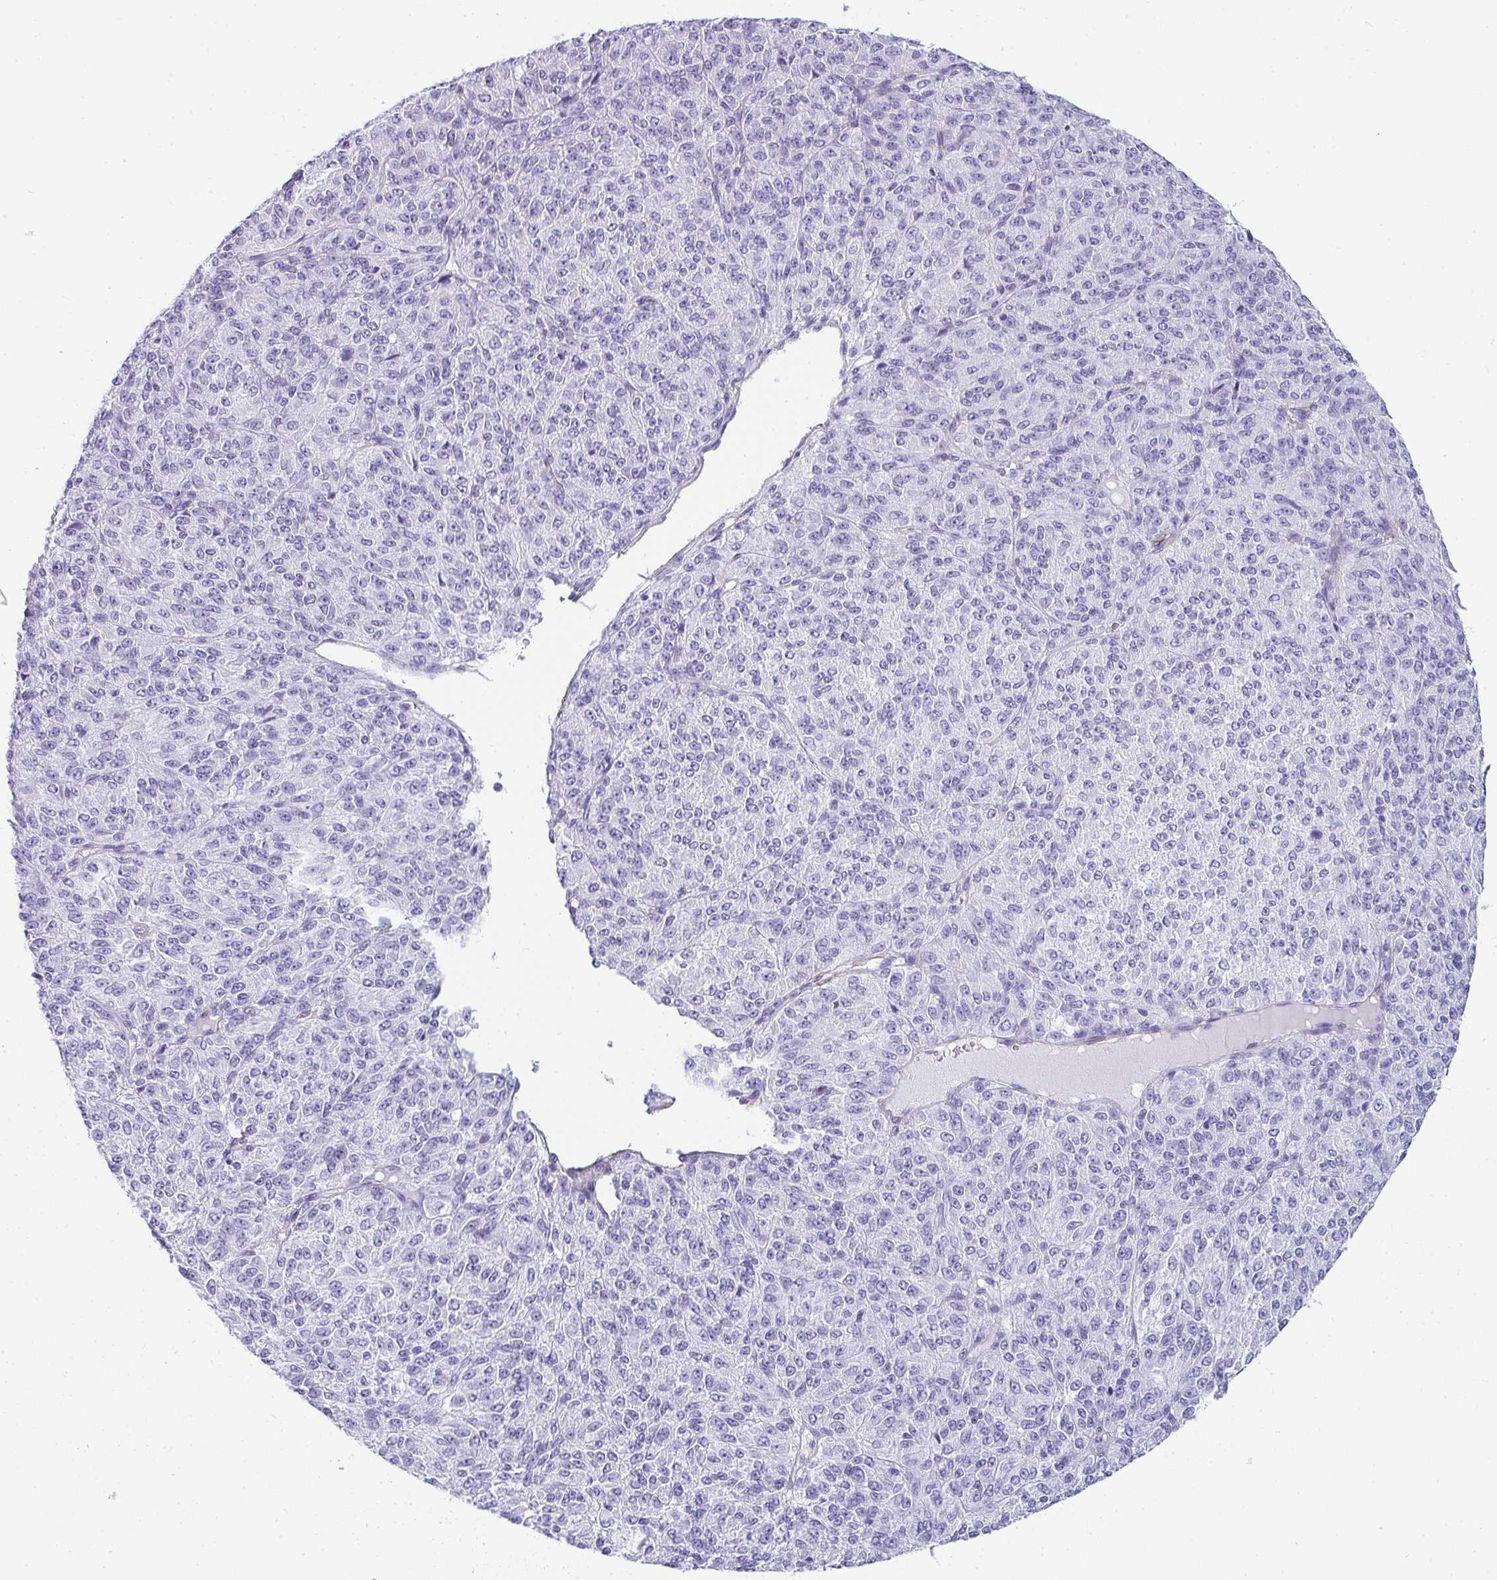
{"staining": {"intensity": "negative", "quantity": "none", "location": "none"}, "tissue": "melanoma", "cell_type": "Tumor cells", "image_type": "cancer", "snomed": [{"axis": "morphology", "description": "Malignant melanoma, Metastatic site"}, {"axis": "topography", "description": "Brain"}], "caption": "Histopathology image shows no significant protein expression in tumor cells of malignant melanoma (metastatic site).", "gene": "PRND", "patient": {"sex": "female", "age": 56}}